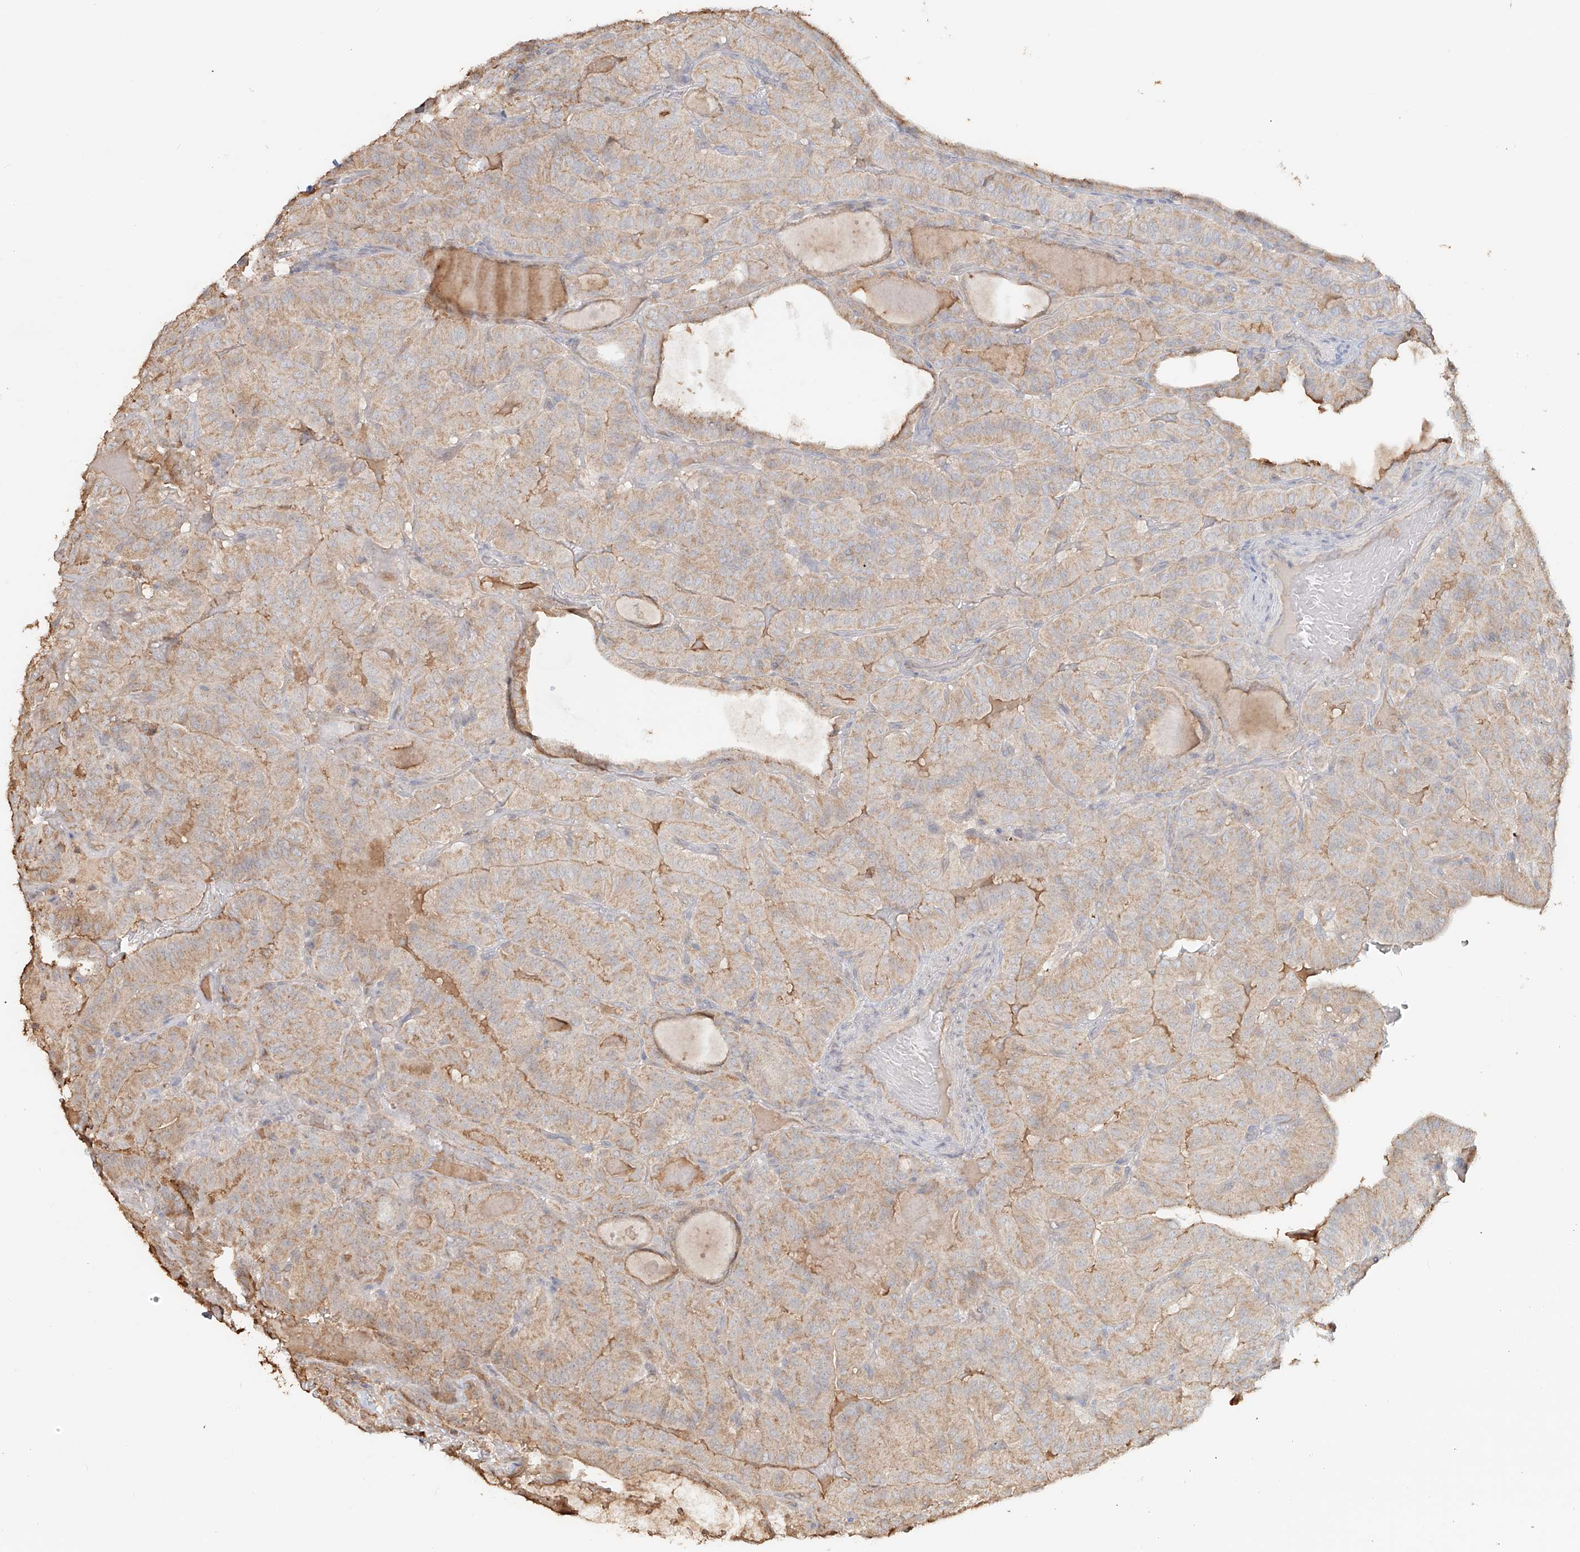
{"staining": {"intensity": "moderate", "quantity": "<25%", "location": "cytoplasmic/membranous"}, "tissue": "thyroid cancer", "cell_type": "Tumor cells", "image_type": "cancer", "snomed": [{"axis": "morphology", "description": "Papillary adenocarcinoma, NOS"}, {"axis": "topography", "description": "Thyroid gland"}], "caption": "About <25% of tumor cells in human thyroid papillary adenocarcinoma reveal moderate cytoplasmic/membranous protein staining as visualized by brown immunohistochemical staining.", "gene": "NPHS1", "patient": {"sex": "male", "age": 77}}